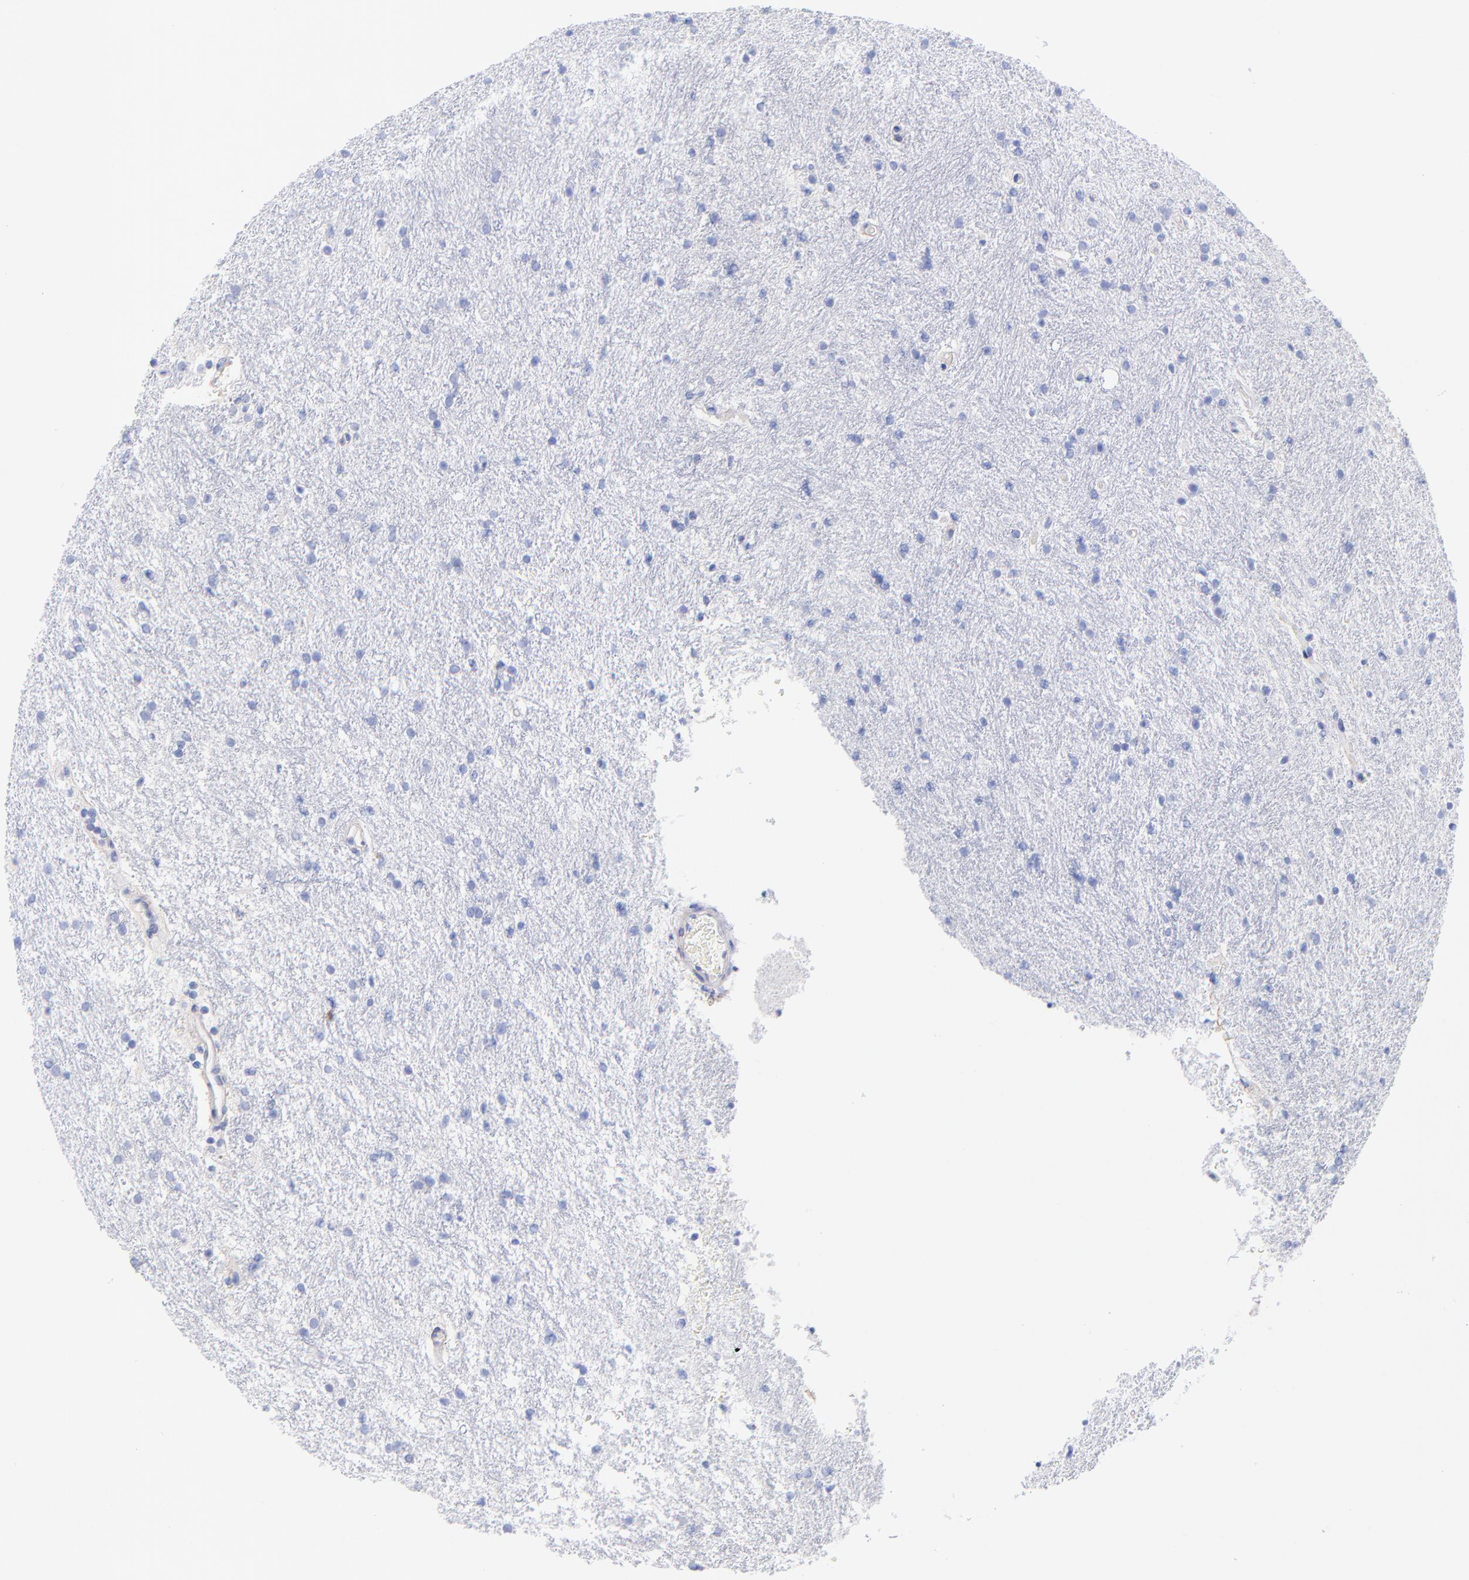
{"staining": {"intensity": "negative", "quantity": "none", "location": "none"}, "tissue": "glioma", "cell_type": "Tumor cells", "image_type": "cancer", "snomed": [{"axis": "morphology", "description": "Glioma, malignant, High grade"}, {"axis": "topography", "description": "Brain"}], "caption": "Malignant glioma (high-grade) was stained to show a protein in brown. There is no significant positivity in tumor cells.", "gene": "C1QTNF6", "patient": {"sex": "female", "age": 50}}